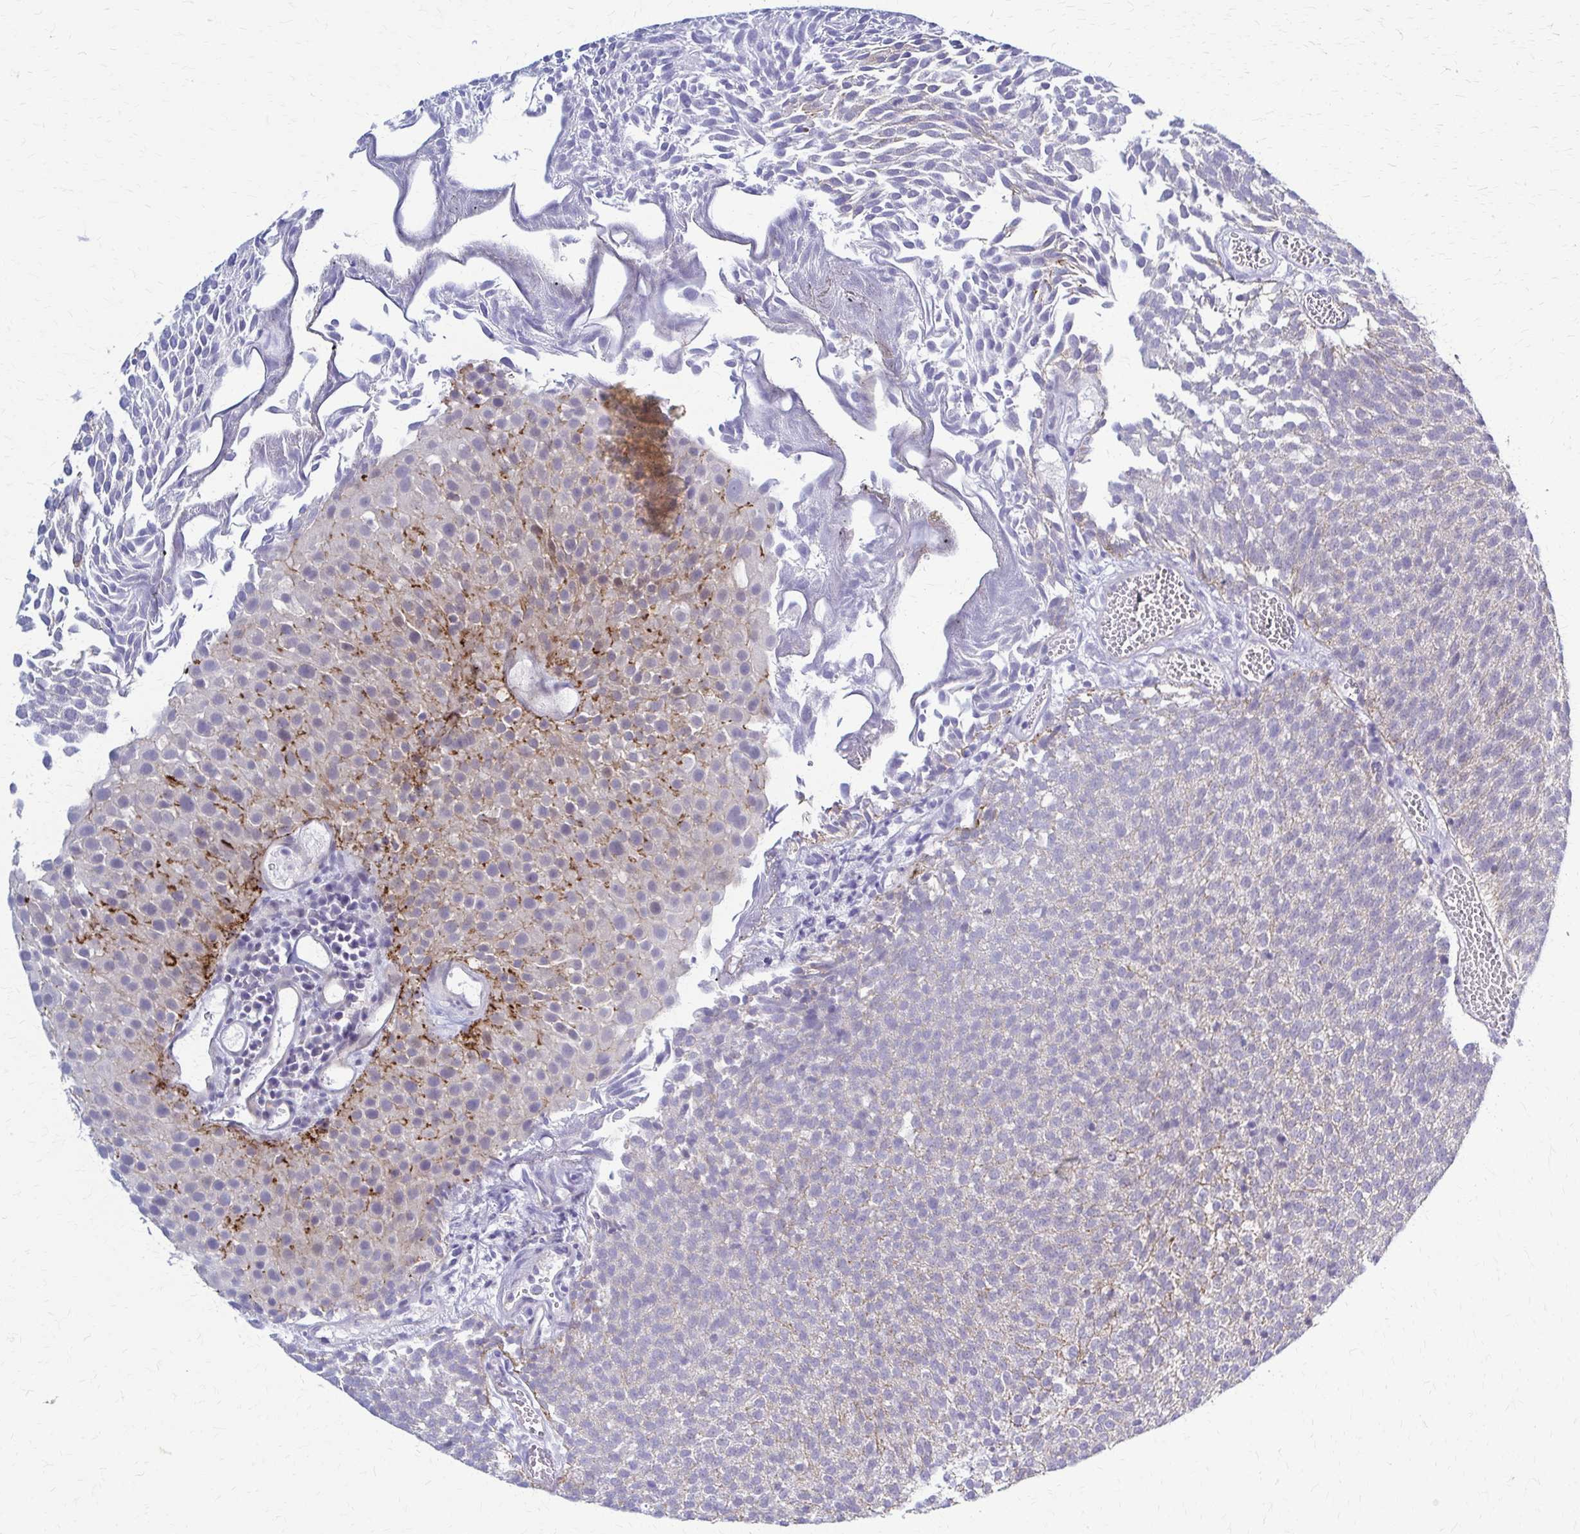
{"staining": {"intensity": "moderate", "quantity": "<25%", "location": "cytoplasmic/membranous"}, "tissue": "urothelial cancer", "cell_type": "Tumor cells", "image_type": "cancer", "snomed": [{"axis": "morphology", "description": "Urothelial carcinoma, Low grade"}, {"axis": "topography", "description": "Urinary bladder"}], "caption": "Immunohistochemistry (DAB (3,3'-diaminobenzidine)) staining of low-grade urothelial carcinoma shows moderate cytoplasmic/membranous protein positivity in approximately <25% of tumor cells. (DAB = brown stain, brightfield microscopy at high magnification).", "gene": "RHOBTB2", "patient": {"sex": "female", "age": 79}}